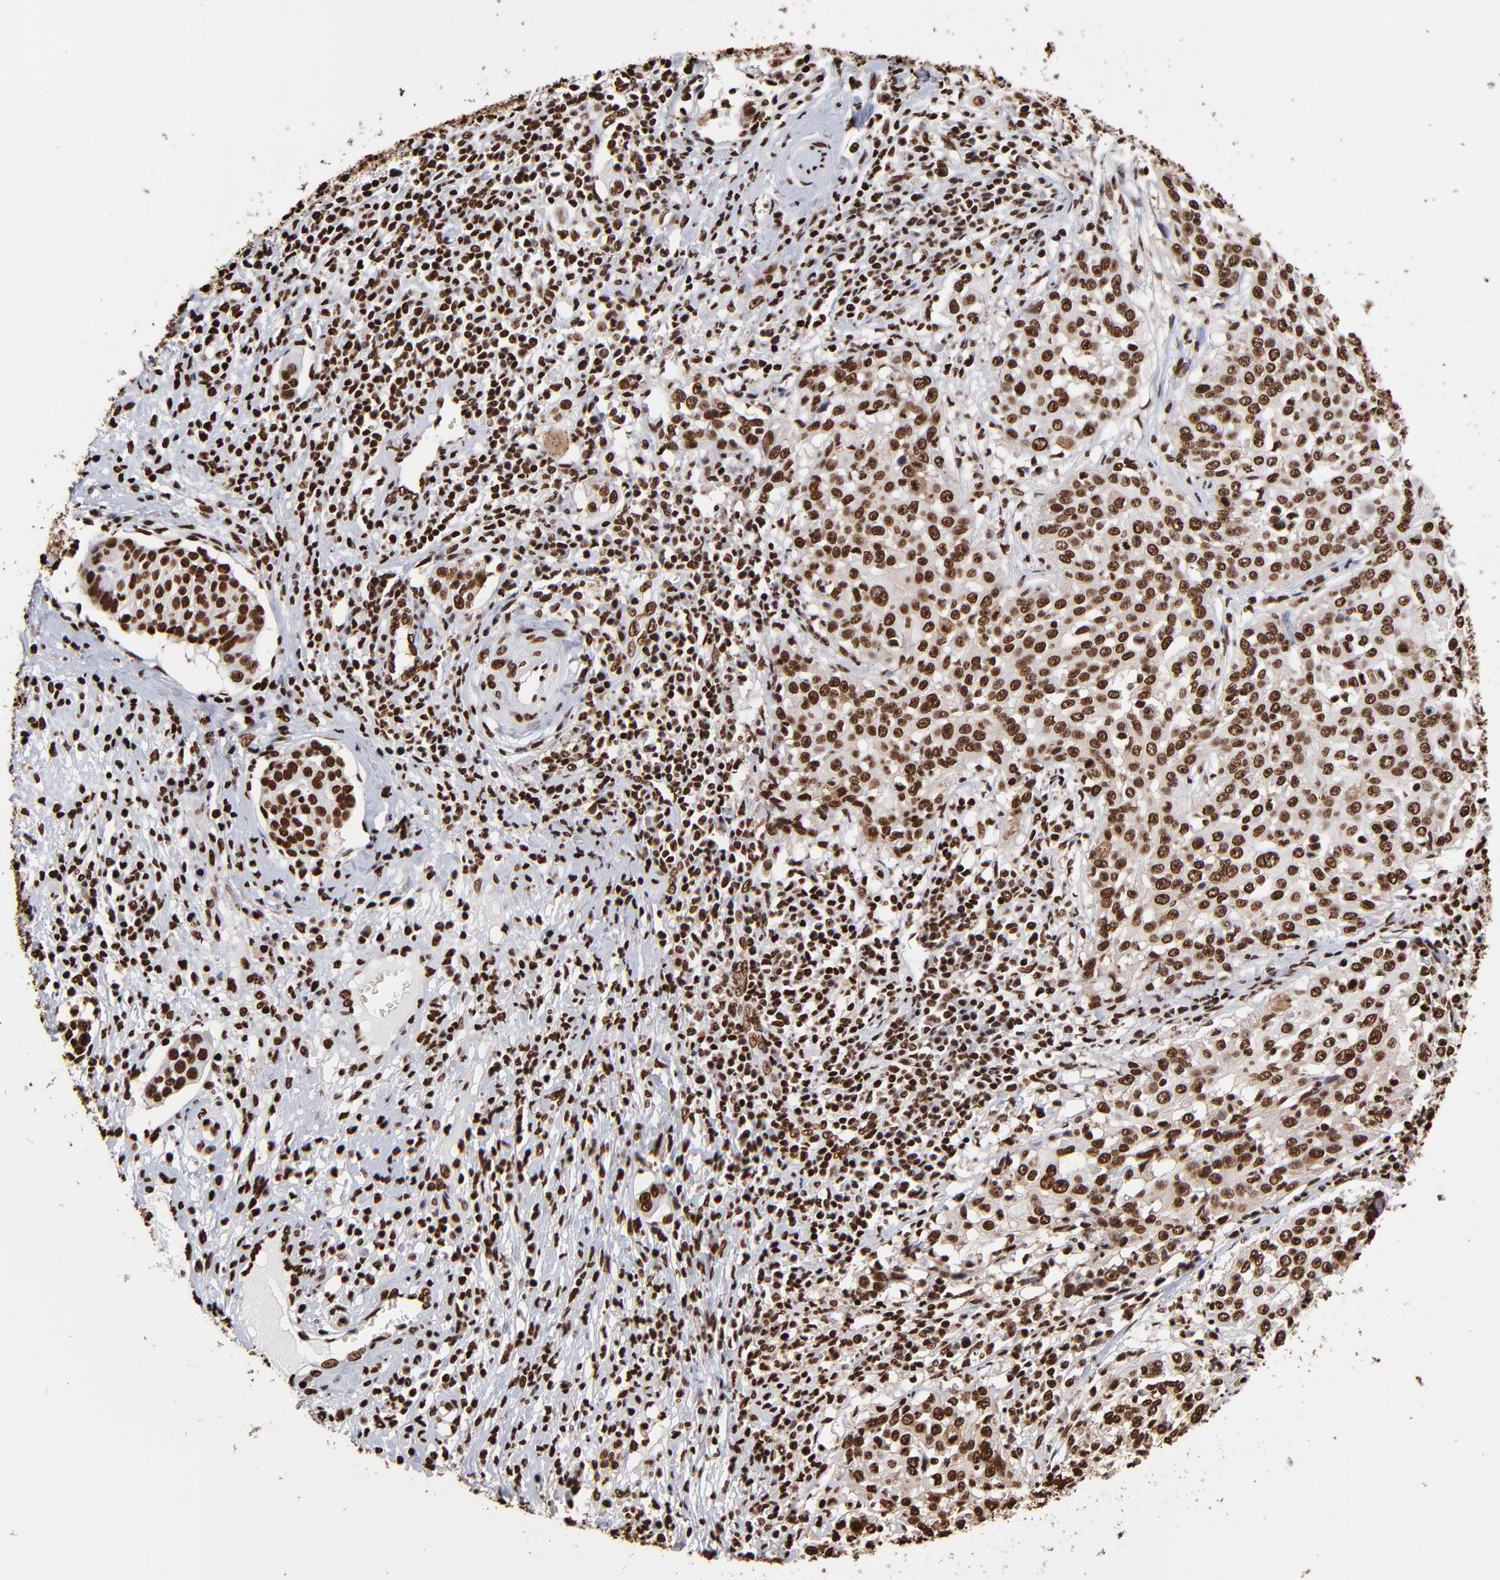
{"staining": {"intensity": "strong", "quantity": ">75%", "location": "nuclear"}, "tissue": "cervical cancer", "cell_type": "Tumor cells", "image_type": "cancer", "snomed": [{"axis": "morphology", "description": "Squamous cell carcinoma, NOS"}, {"axis": "topography", "description": "Cervix"}], "caption": "Immunohistochemistry of human cervical squamous cell carcinoma reveals high levels of strong nuclear positivity in about >75% of tumor cells. Immunohistochemistry stains the protein in brown and the nuclei are stained blue.", "gene": "ZNF544", "patient": {"sex": "female", "age": 39}}